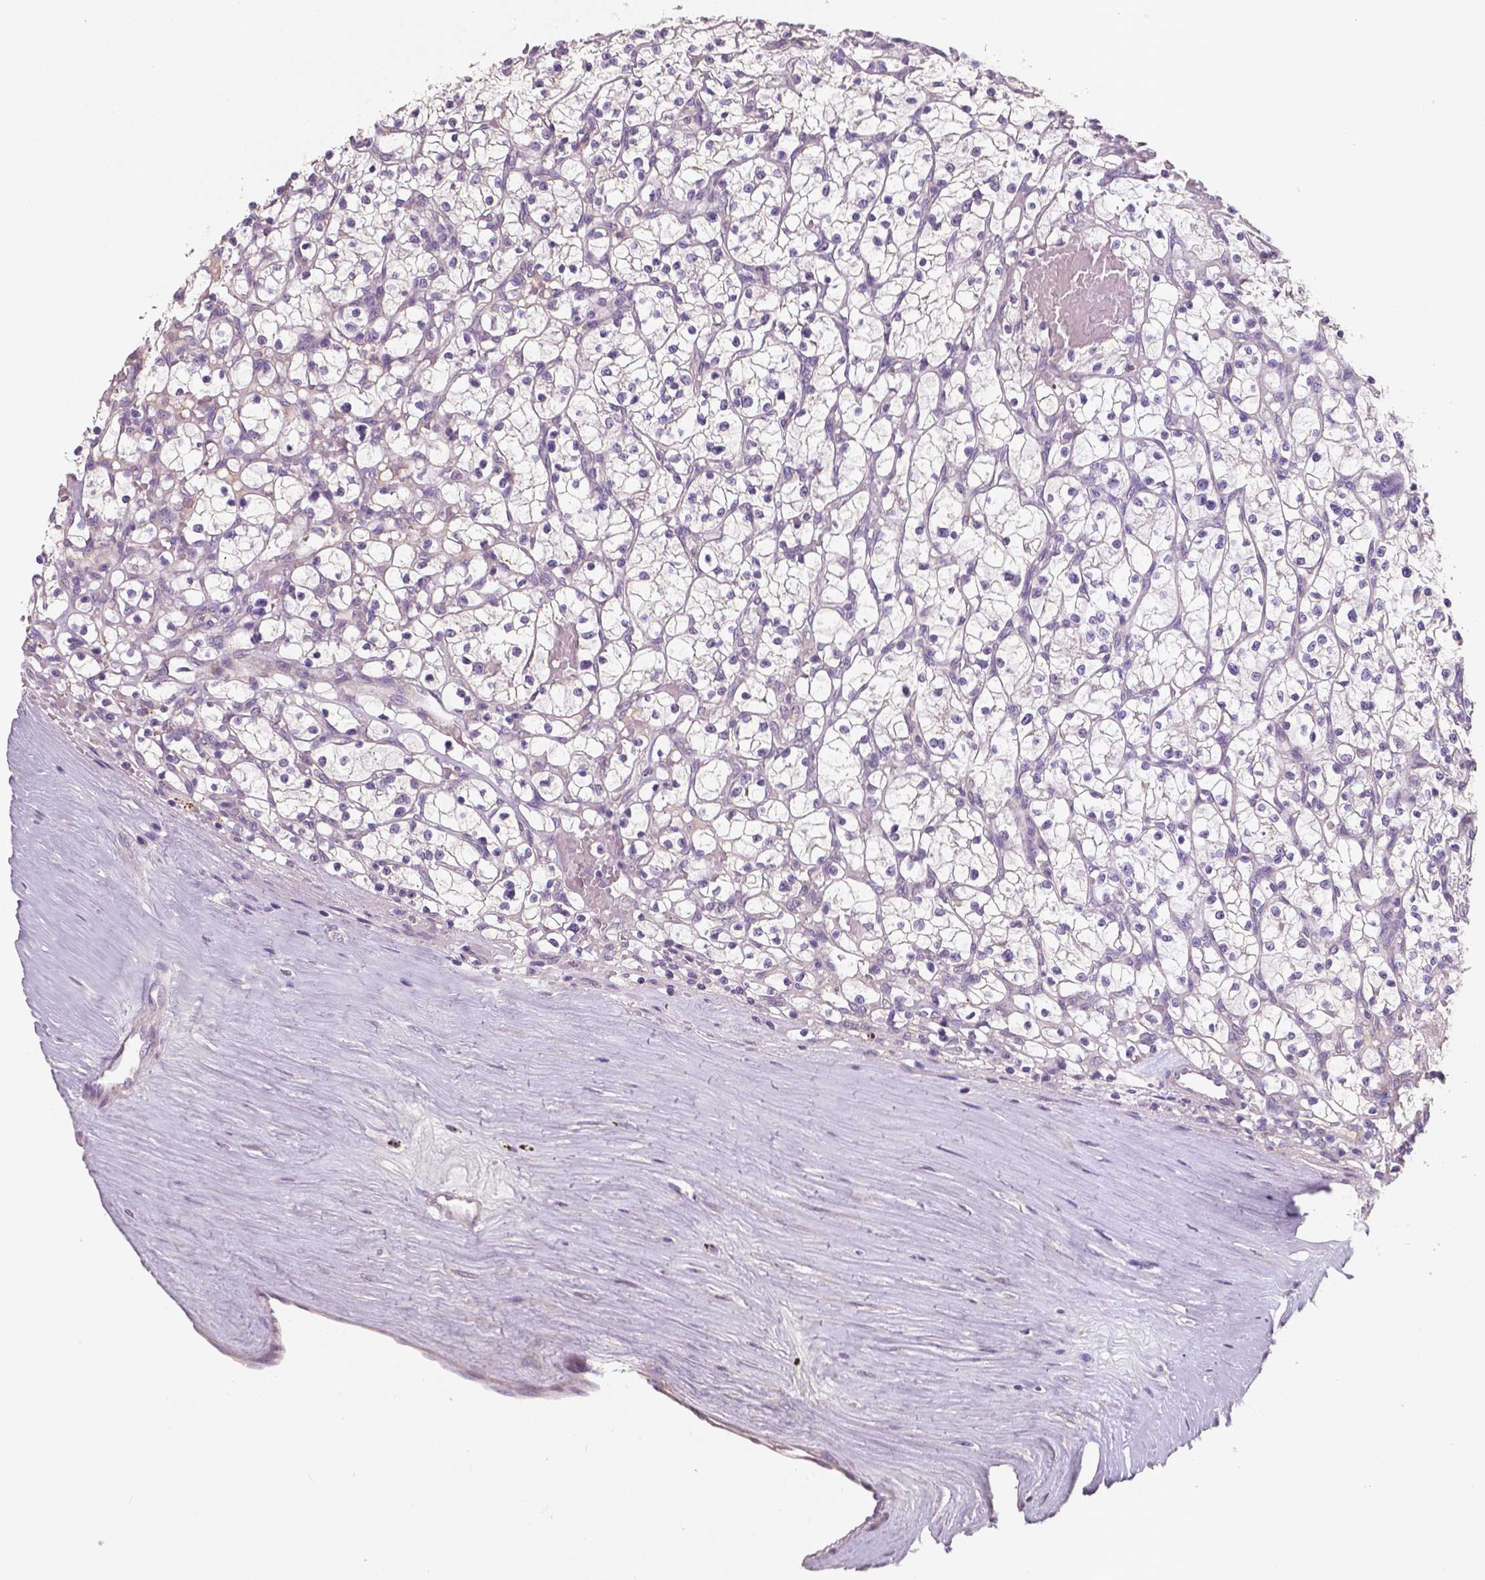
{"staining": {"intensity": "negative", "quantity": "none", "location": "none"}, "tissue": "renal cancer", "cell_type": "Tumor cells", "image_type": "cancer", "snomed": [{"axis": "morphology", "description": "Adenocarcinoma, NOS"}, {"axis": "topography", "description": "Kidney"}], "caption": "Tumor cells show no significant positivity in renal cancer. The staining was performed using DAB to visualize the protein expression in brown, while the nuclei were stained in blue with hematoxylin (Magnification: 20x).", "gene": "LSM14B", "patient": {"sex": "female", "age": 64}}